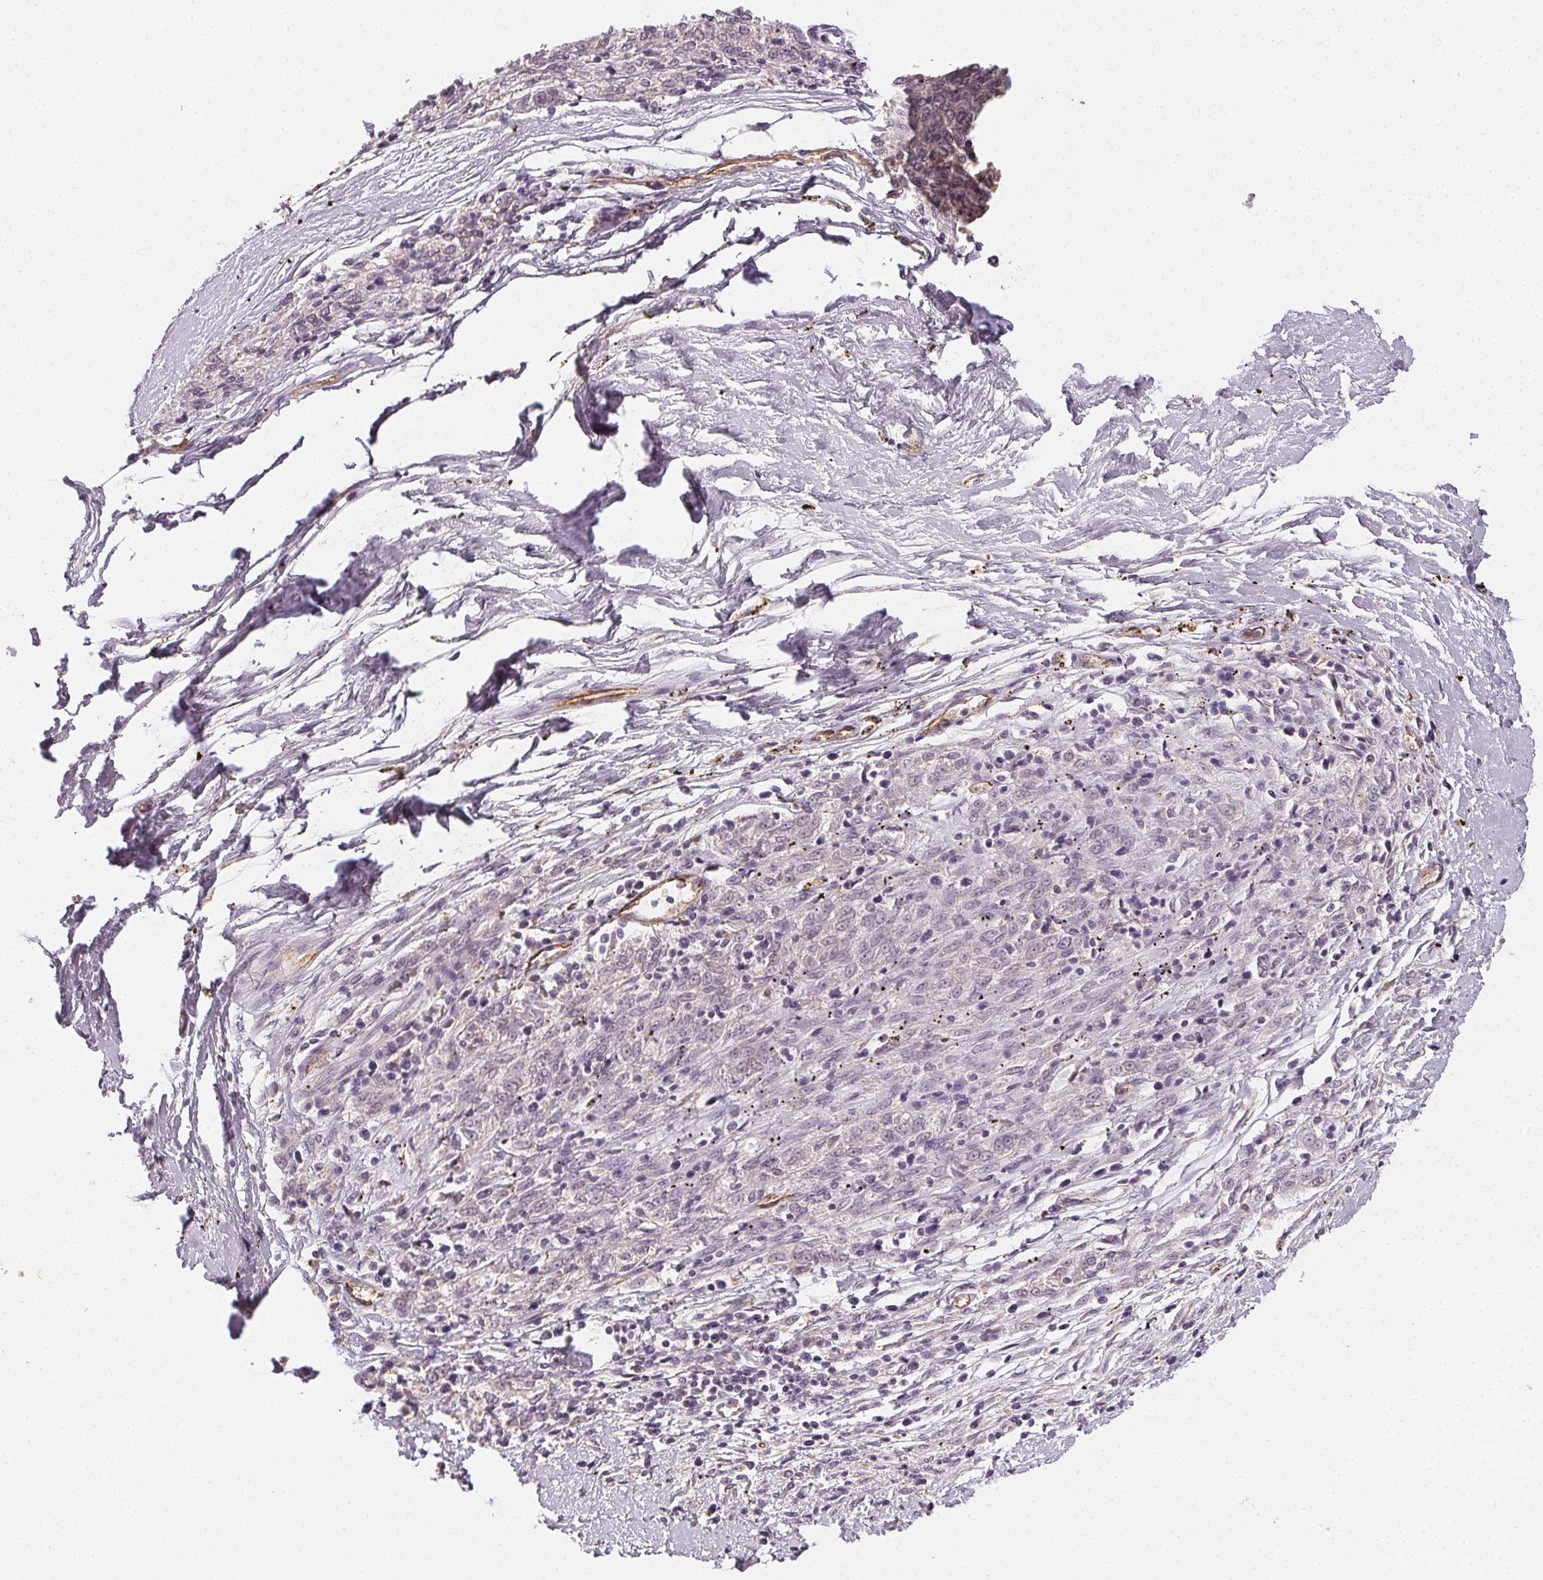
{"staining": {"intensity": "negative", "quantity": "none", "location": "none"}, "tissue": "melanoma", "cell_type": "Tumor cells", "image_type": "cancer", "snomed": [{"axis": "morphology", "description": "Malignant melanoma, NOS"}, {"axis": "topography", "description": "Skin"}], "caption": "This is an IHC histopathology image of human malignant melanoma. There is no staining in tumor cells.", "gene": "NCOA4", "patient": {"sex": "female", "age": 72}}